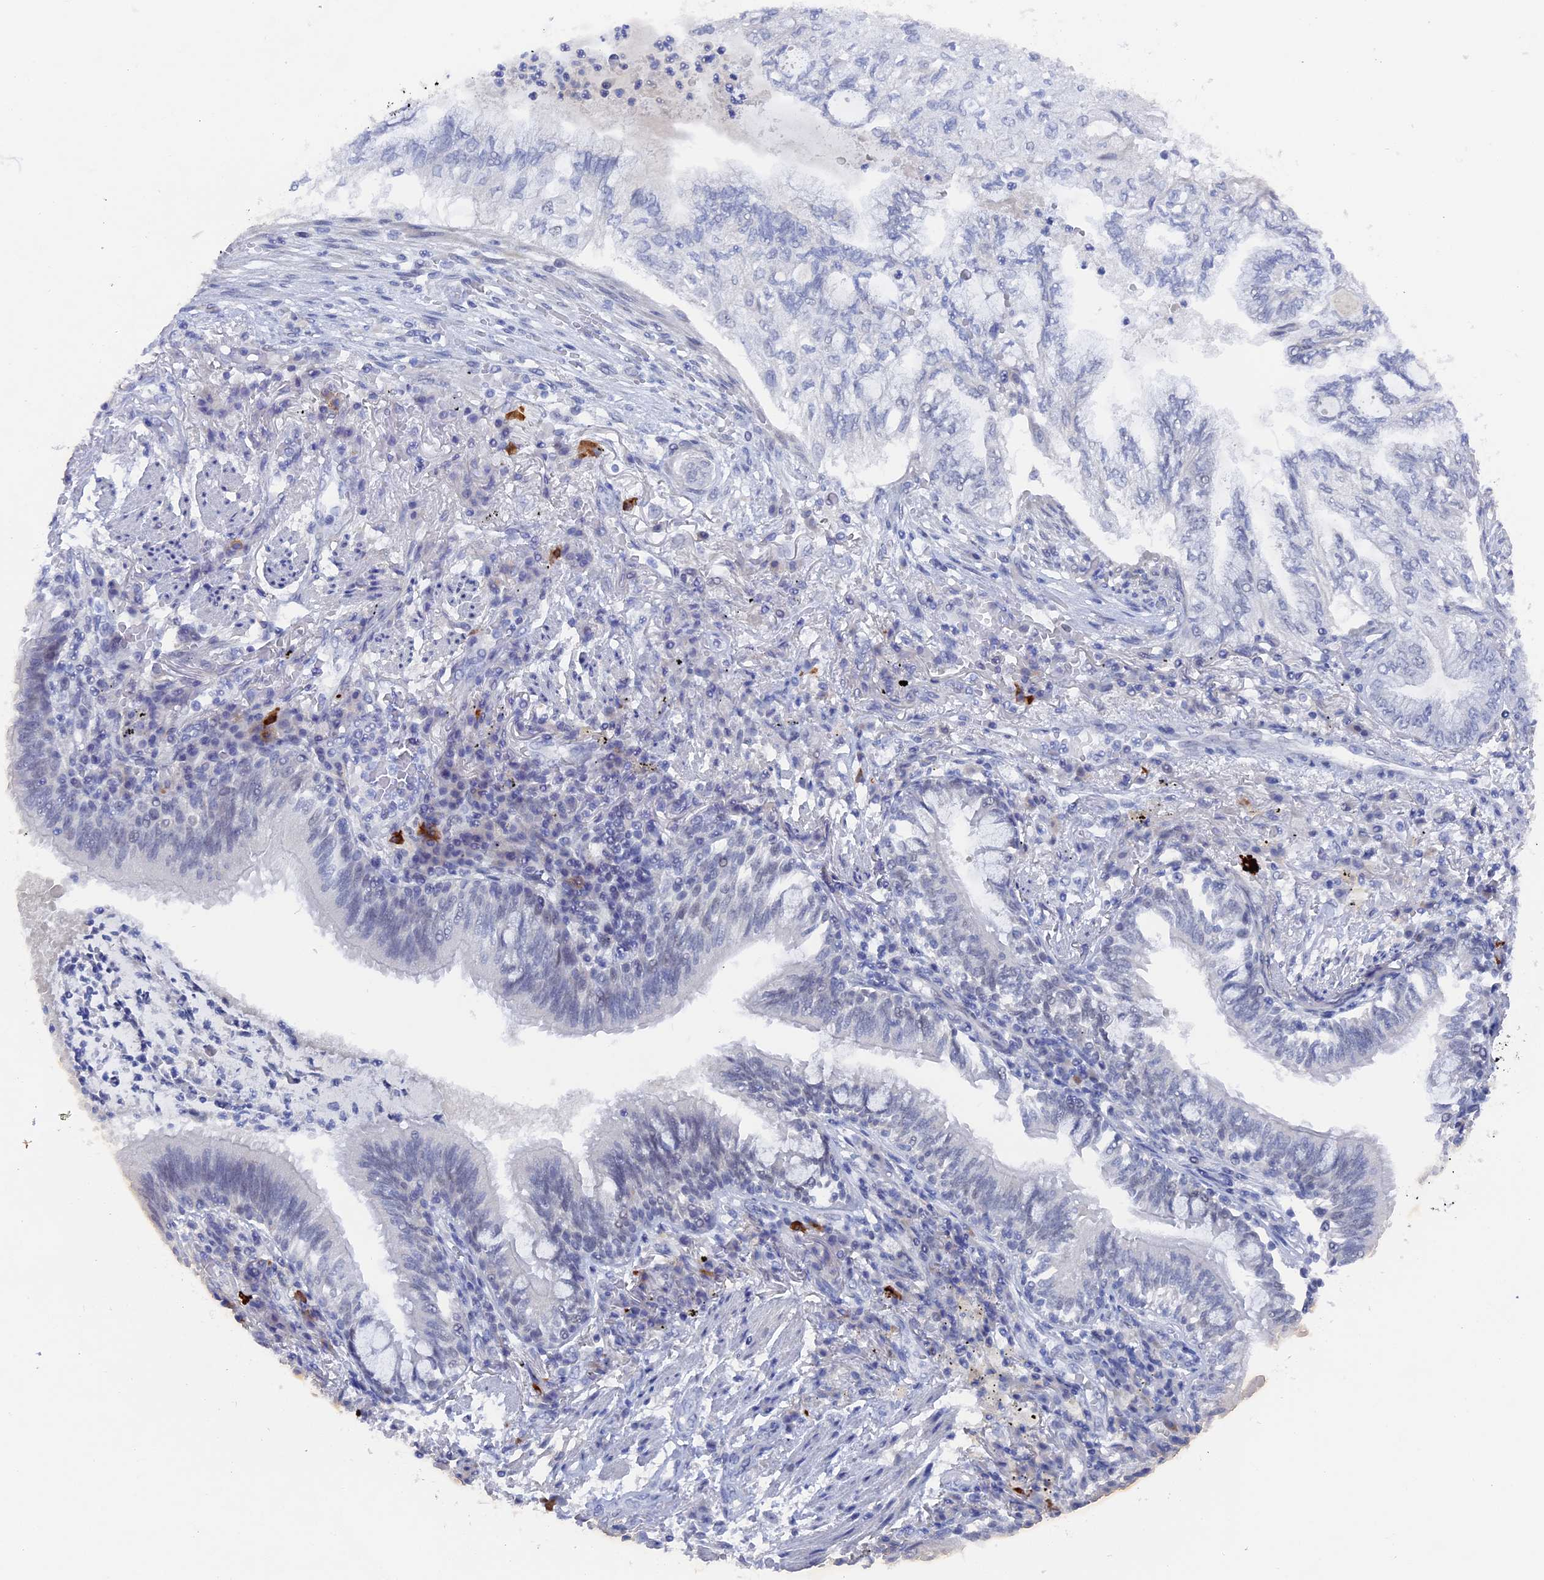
{"staining": {"intensity": "negative", "quantity": "none", "location": "none"}, "tissue": "lung cancer", "cell_type": "Tumor cells", "image_type": "cancer", "snomed": [{"axis": "morphology", "description": "Adenocarcinoma, NOS"}, {"axis": "topography", "description": "Lung"}], "caption": "Immunohistochemistry (IHC) of human lung adenocarcinoma shows no staining in tumor cells. The staining was performed using DAB (3,3'-diaminobenzidine) to visualize the protein expression in brown, while the nuclei were stained in blue with hematoxylin (Magnification: 20x).", "gene": "DACT3", "patient": {"sex": "female", "age": 70}}